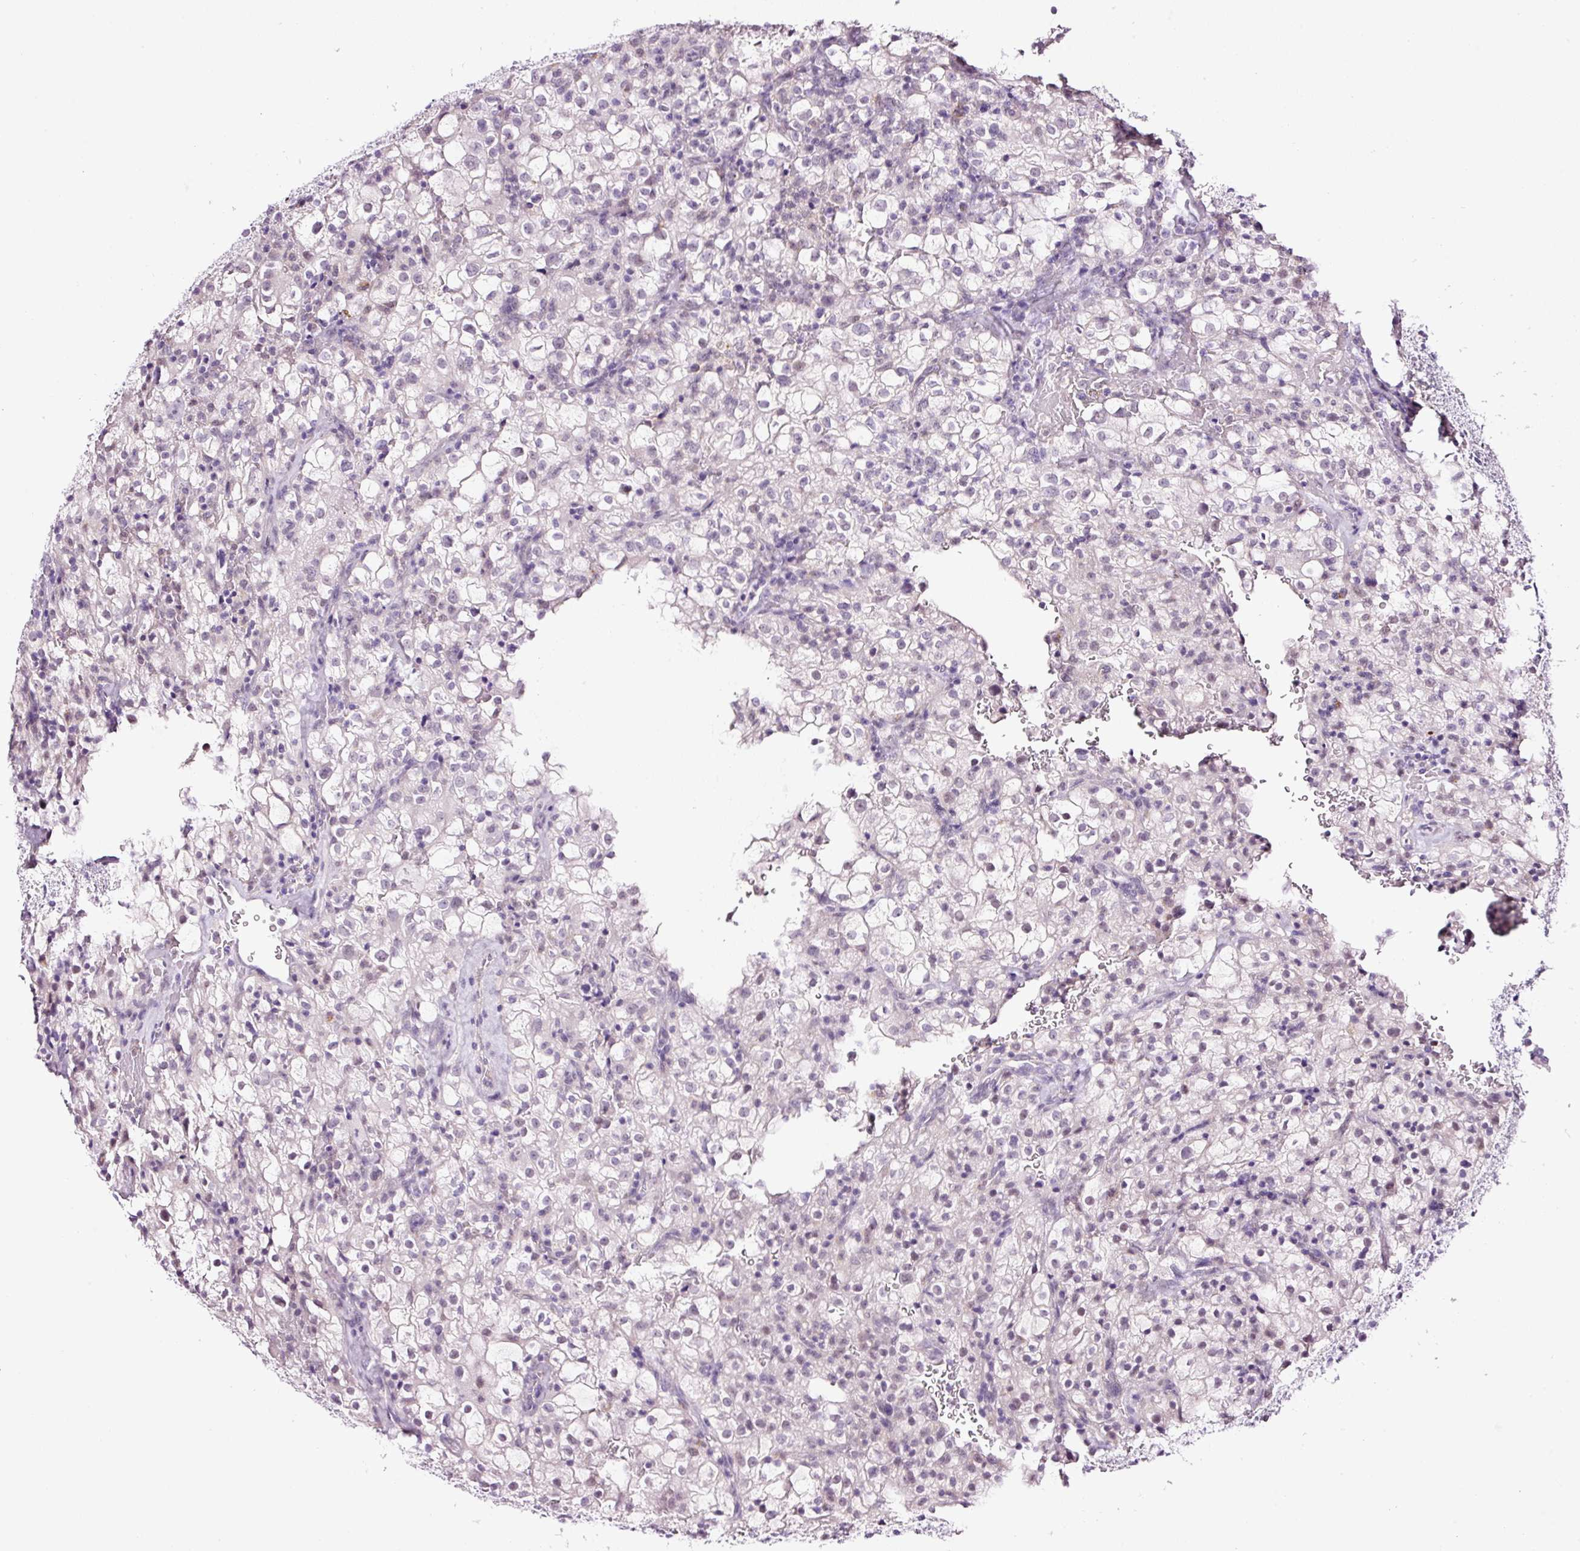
{"staining": {"intensity": "negative", "quantity": "none", "location": "none"}, "tissue": "renal cancer", "cell_type": "Tumor cells", "image_type": "cancer", "snomed": [{"axis": "morphology", "description": "Adenocarcinoma, NOS"}, {"axis": "topography", "description": "Kidney"}], "caption": "A high-resolution micrograph shows immunohistochemistry (IHC) staining of renal cancer (adenocarcinoma), which shows no significant positivity in tumor cells.", "gene": "RTF2", "patient": {"sex": "female", "age": 74}}